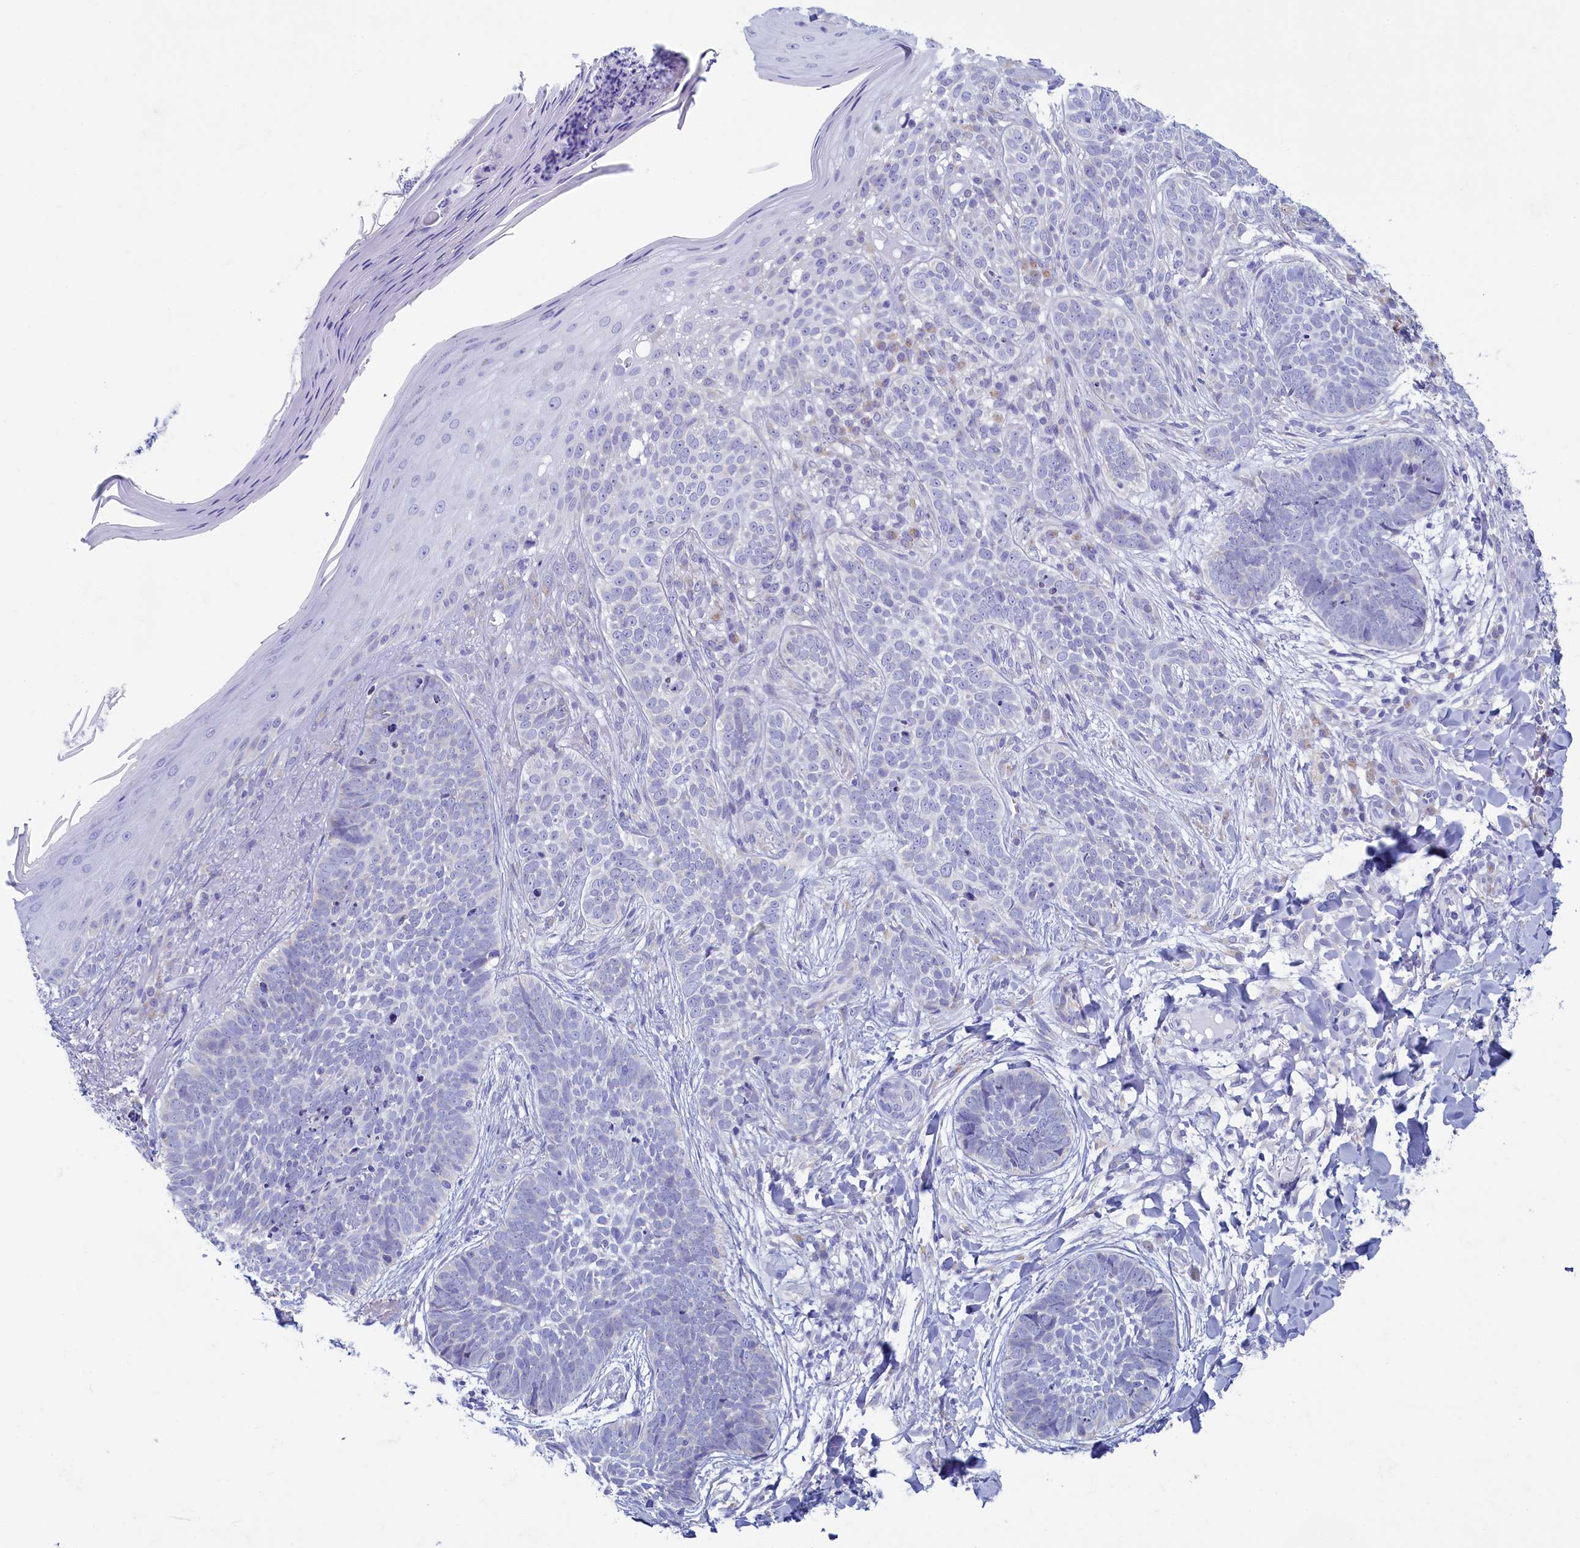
{"staining": {"intensity": "negative", "quantity": "none", "location": "none"}, "tissue": "skin cancer", "cell_type": "Tumor cells", "image_type": "cancer", "snomed": [{"axis": "morphology", "description": "Basal cell carcinoma"}, {"axis": "topography", "description": "Skin"}], "caption": "DAB (3,3'-diaminobenzidine) immunohistochemical staining of skin basal cell carcinoma reveals no significant positivity in tumor cells.", "gene": "SKA3", "patient": {"sex": "female", "age": 61}}